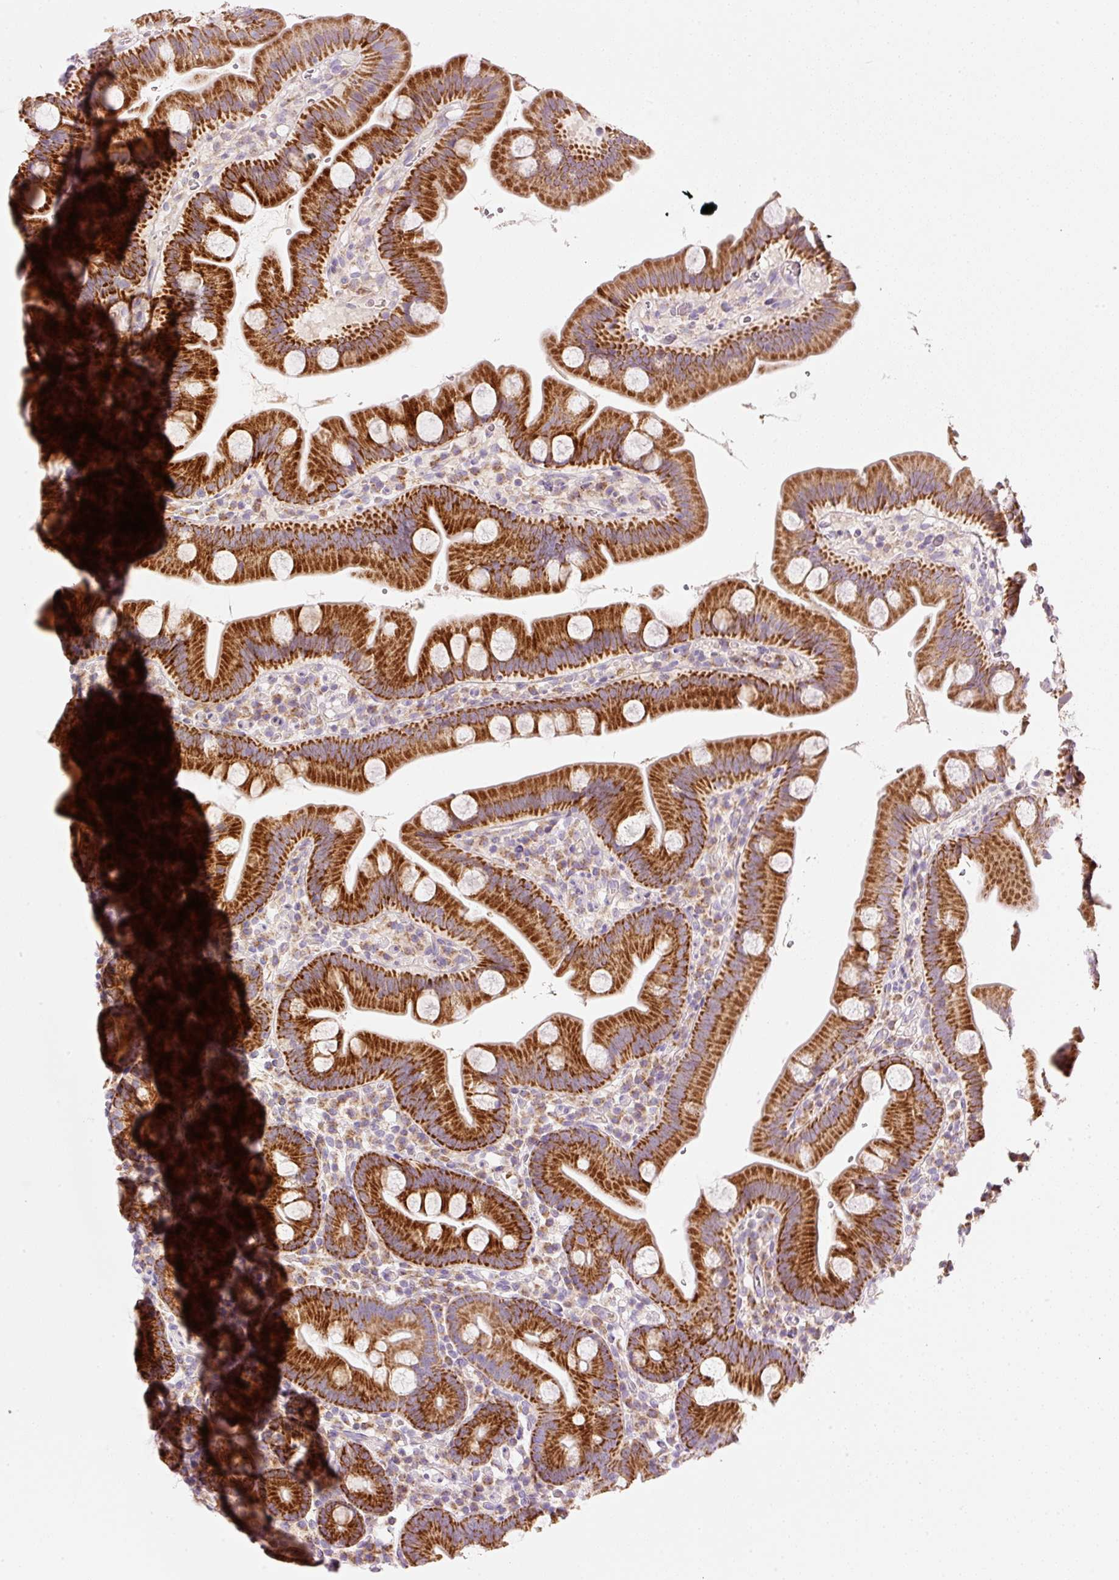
{"staining": {"intensity": "strong", "quantity": ">75%", "location": "cytoplasmic/membranous"}, "tissue": "small intestine", "cell_type": "Glandular cells", "image_type": "normal", "snomed": [{"axis": "morphology", "description": "Normal tissue, NOS"}, {"axis": "topography", "description": "Small intestine"}], "caption": "A brown stain shows strong cytoplasmic/membranous positivity of a protein in glandular cells of unremarkable small intestine.", "gene": "NDUFA1", "patient": {"sex": "female", "age": 68}}